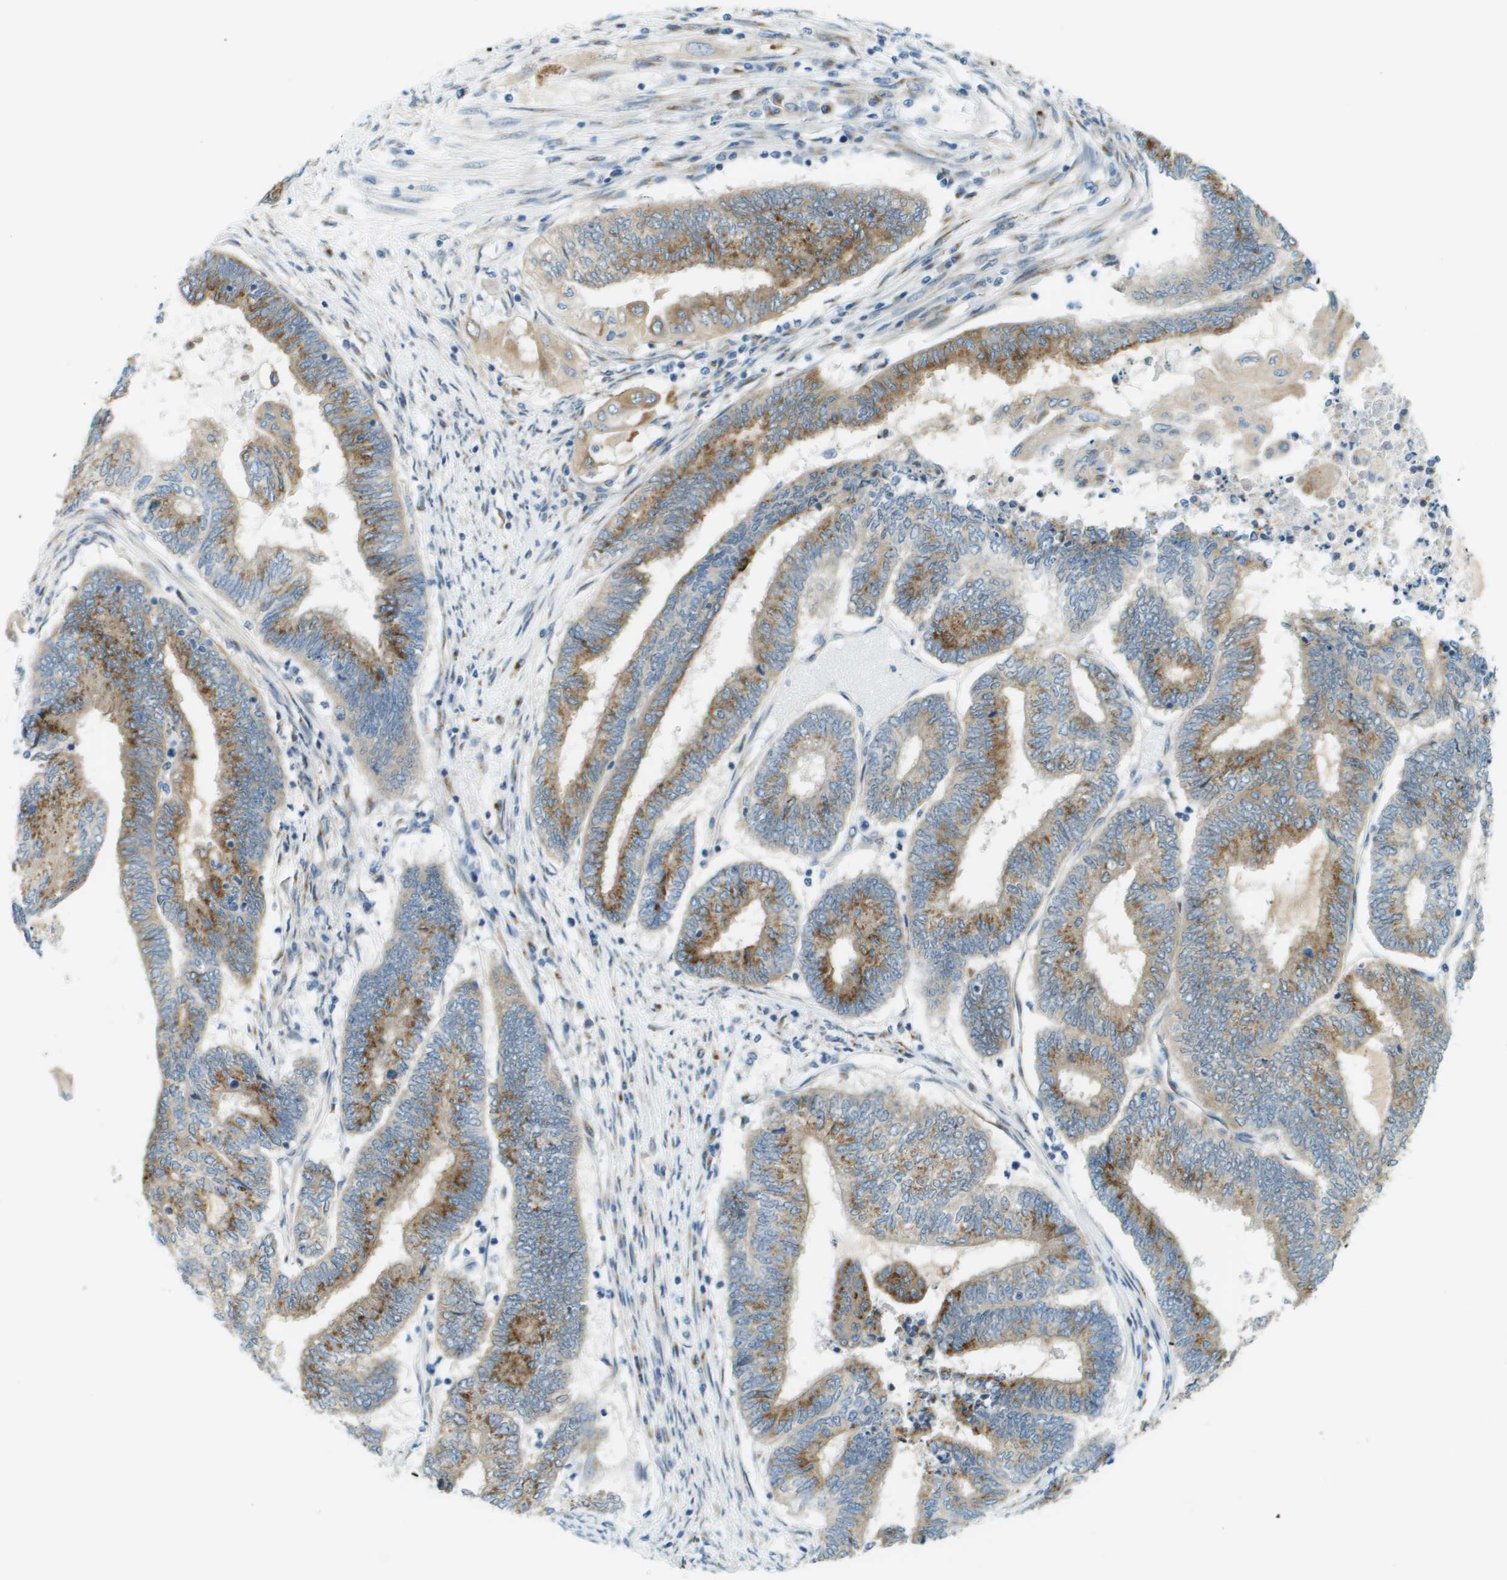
{"staining": {"intensity": "moderate", "quantity": ">75%", "location": "cytoplasmic/membranous"}, "tissue": "endometrial cancer", "cell_type": "Tumor cells", "image_type": "cancer", "snomed": [{"axis": "morphology", "description": "Adenocarcinoma, NOS"}, {"axis": "topography", "description": "Uterus"}, {"axis": "topography", "description": "Endometrium"}], "caption": "Protein expression analysis of endometrial cancer (adenocarcinoma) shows moderate cytoplasmic/membranous expression in approximately >75% of tumor cells. The staining was performed using DAB, with brown indicating positive protein expression. Nuclei are stained blue with hematoxylin.", "gene": "ACBD3", "patient": {"sex": "female", "age": 70}}